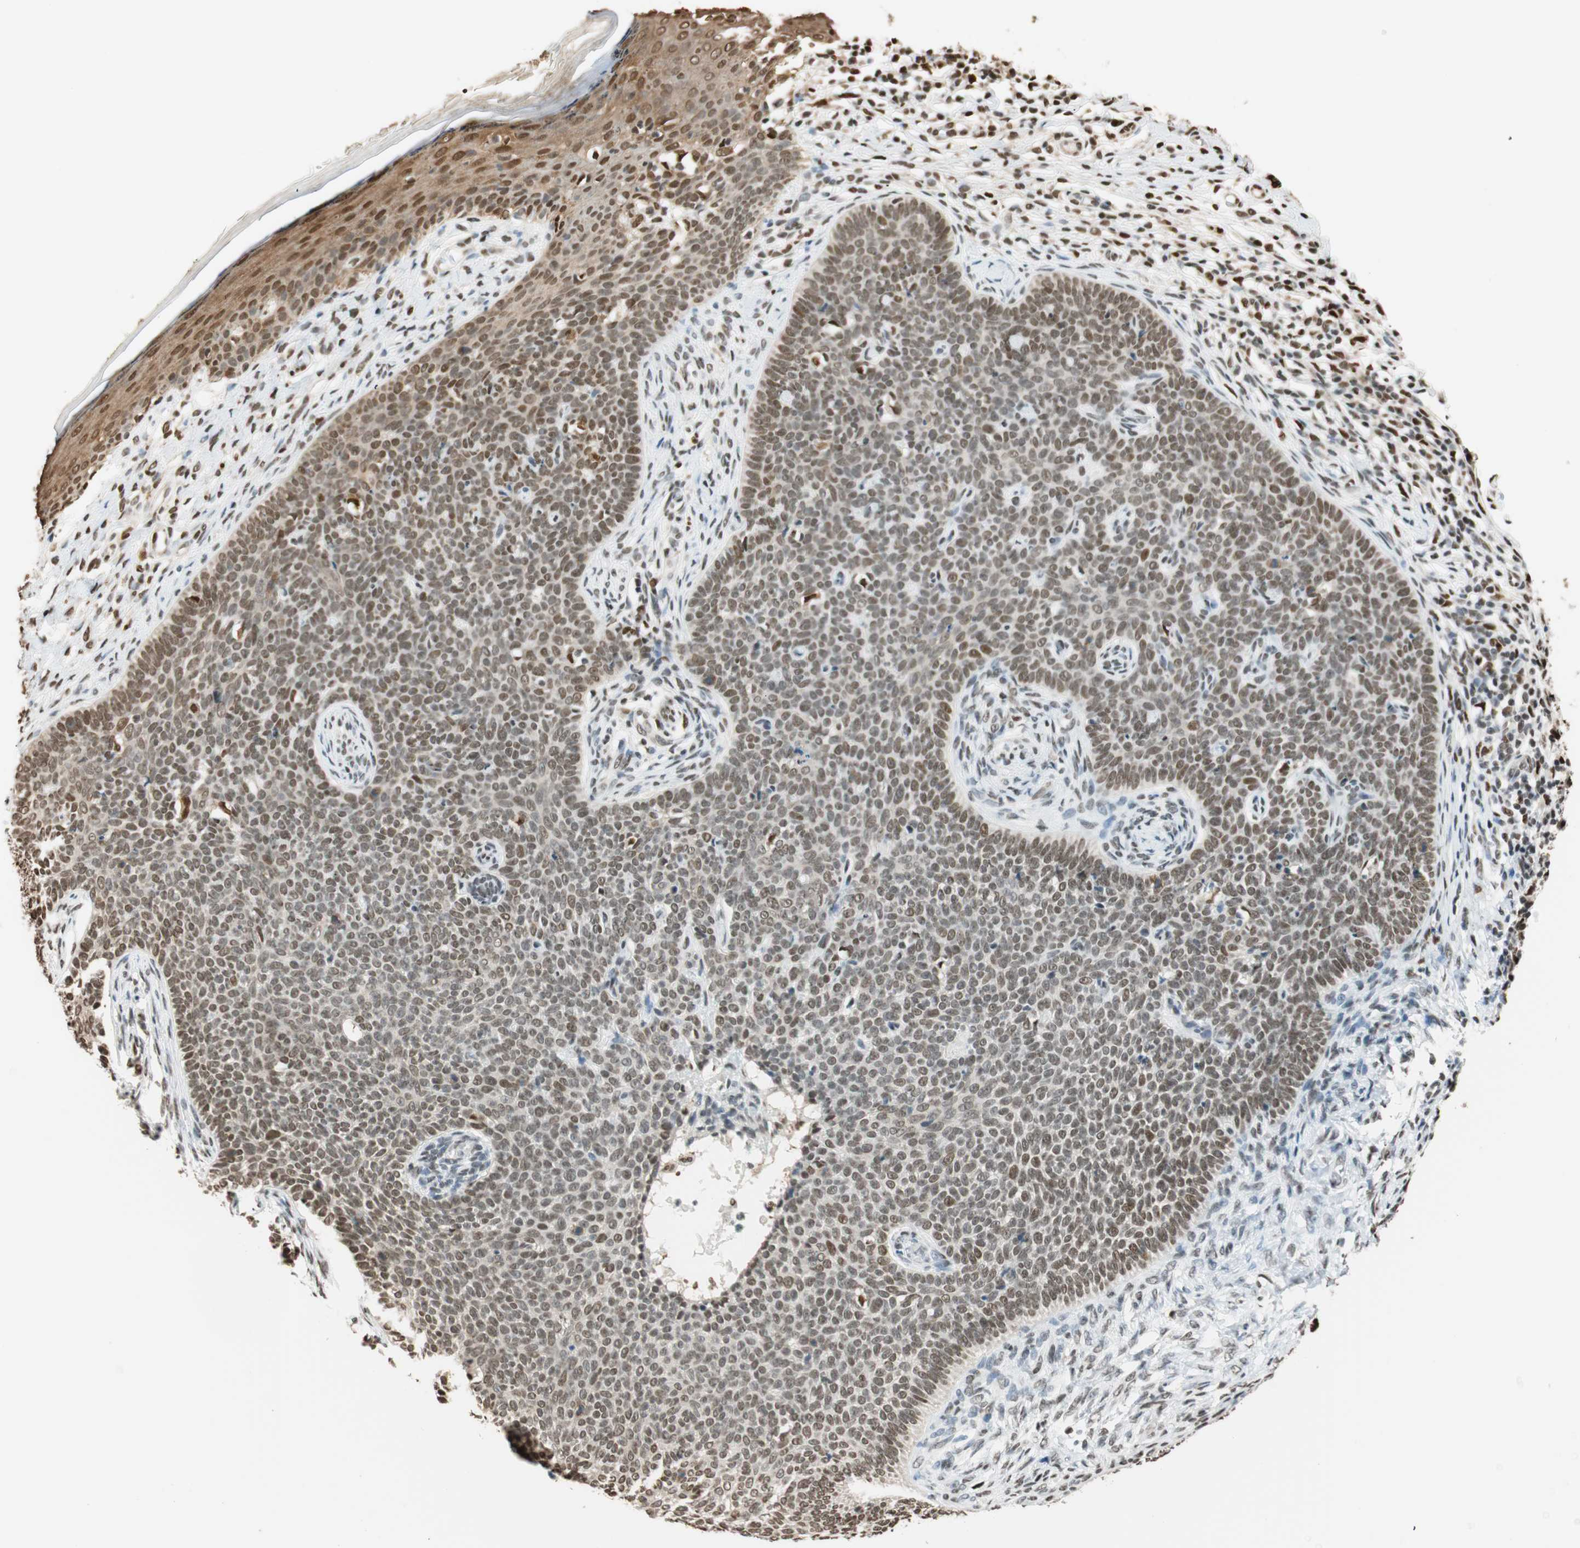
{"staining": {"intensity": "weak", "quantity": "25%-75%", "location": "cytoplasmic/membranous,nuclear"}, "tissue": "skin cancer", "cell_type": "Tumor cells", "image_type": "cancer", "snomed": [{"axis": "morphology", "description": "Normal tissue, NOS"}, {"axis": "morphology", "description": "Basal cell carcinoma"}, {"axis": "topography", "description": "Skin"}], "caption": "This is a micrograph of IHC staining of skin cancer, which shows weak expression in the cytoplasmic/membranous and nuclear of tumor cells.", "gene": "FANCG", "patient": {"sex": "male", "age": 87}}